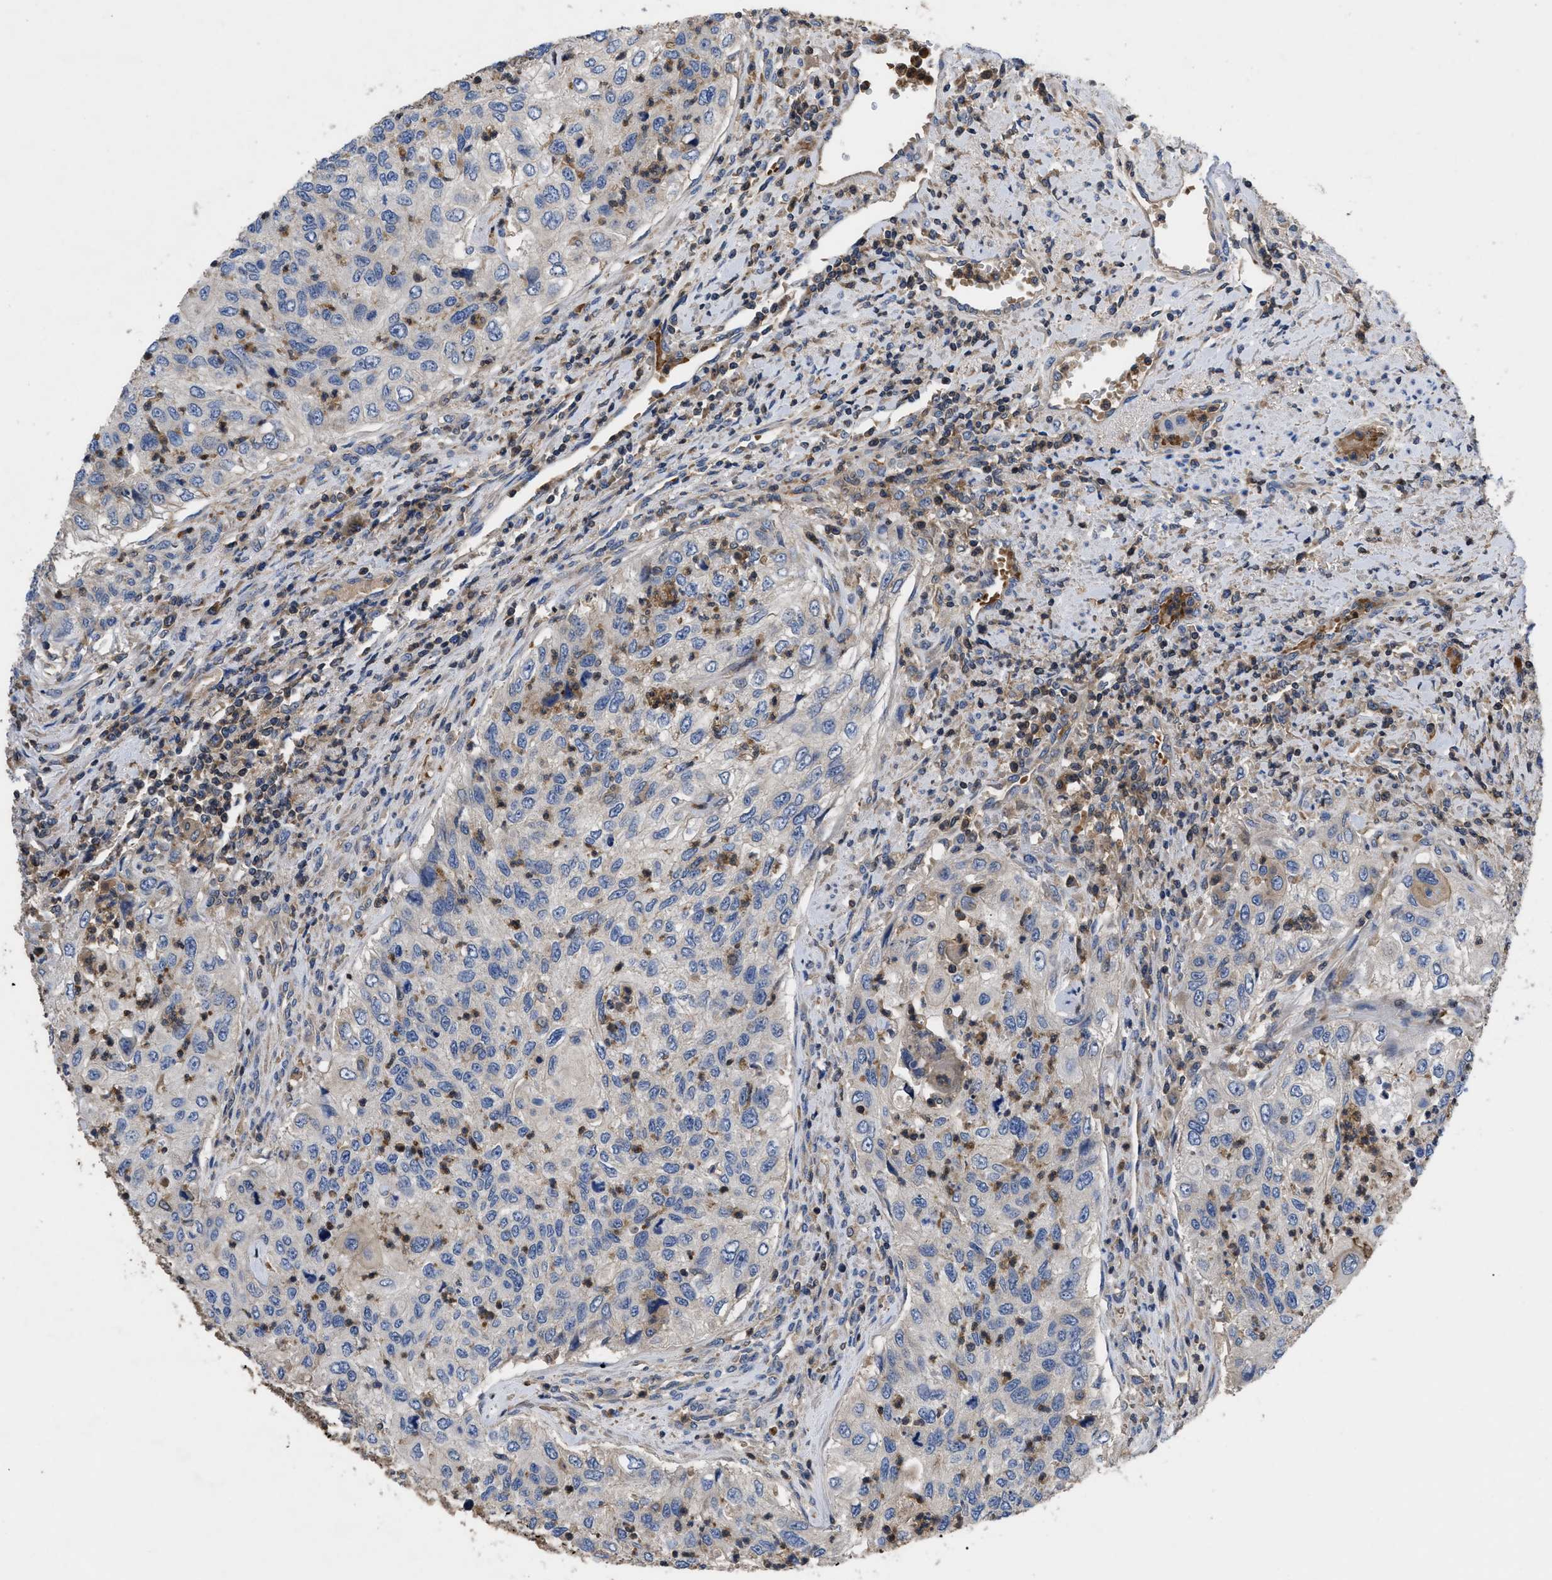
{"staining": {"intensity": "weak", "quantity": "<25%", "location": "cytoplasmic/membranous"}, "tissue": "urothelial cancer", "cell_type": "Tumor cells", "image_type": "cancer", "snomed": [{"axis": "morphology", "description": "Urothelial carcinoma, High grade"}, {"axis": "topography", "description": "Urinary bladder"}], "caption": "Urothelial carcinoma (high-grade) was stained to show a protein in brown. There is no significant positivity in tumor cells.", "gene": "YBEY", "patient": {"sex": "female", "age": 60}}